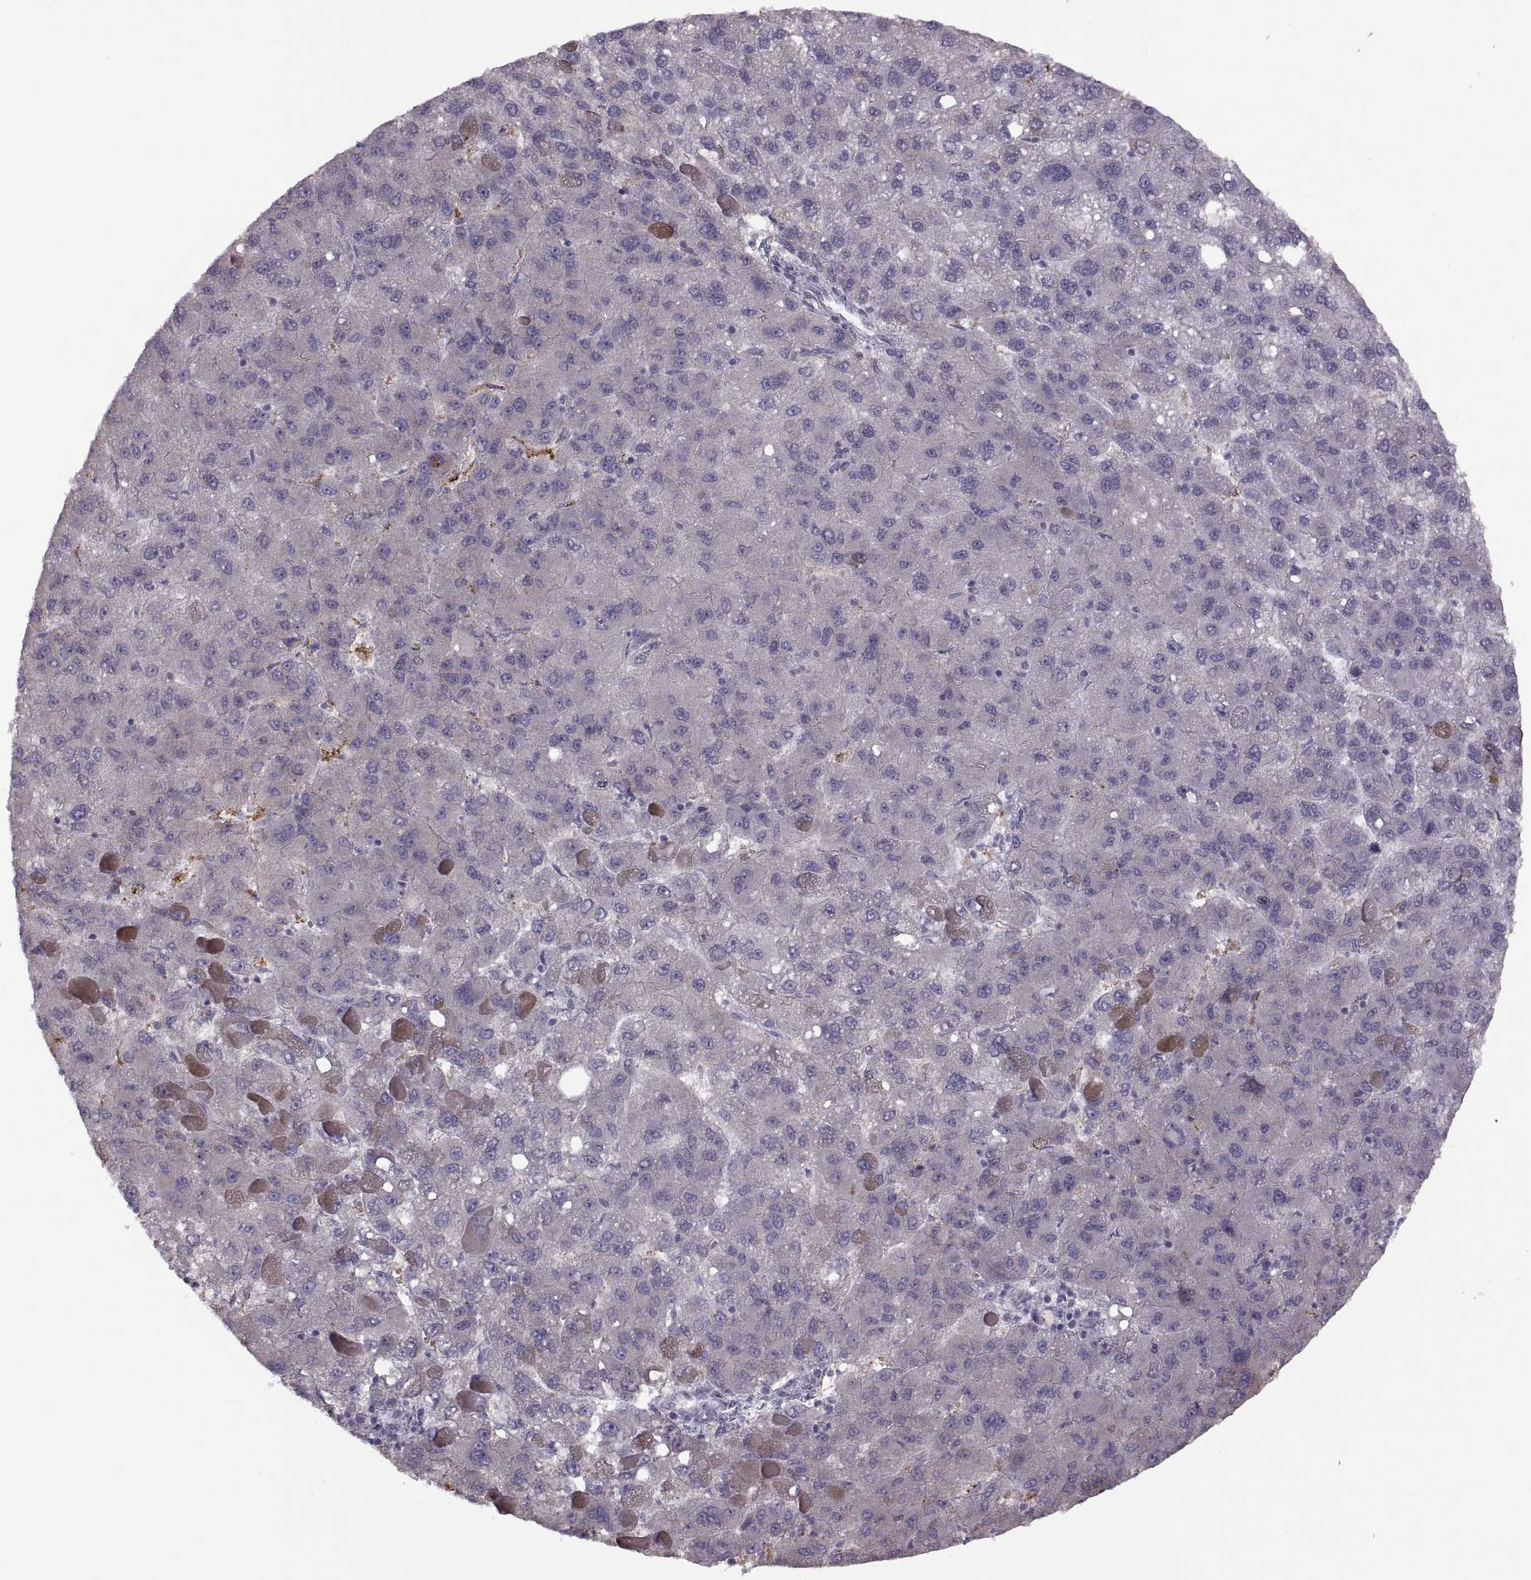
{"staining": {"intensity": "negative", "quantity": "none", "location": "none"}, "tissue": "liver cancer", "cell_type": "Tumor cells", "image_type": "cancer", "snomed": [{"axis": "morphology", "description": "Carcinoma, Hepatocellular, NOS"}, {"axis": "topography", "description": "Liver"}], "caption": "Immunohistochemistry (IHC) histopathology image of hepatocellular carcinoma (liver) stained for a protein (brown), which shows no positivity in tumor cells.", "gene": "H2AP", "patient": {"sex": "female", "age": 82}}